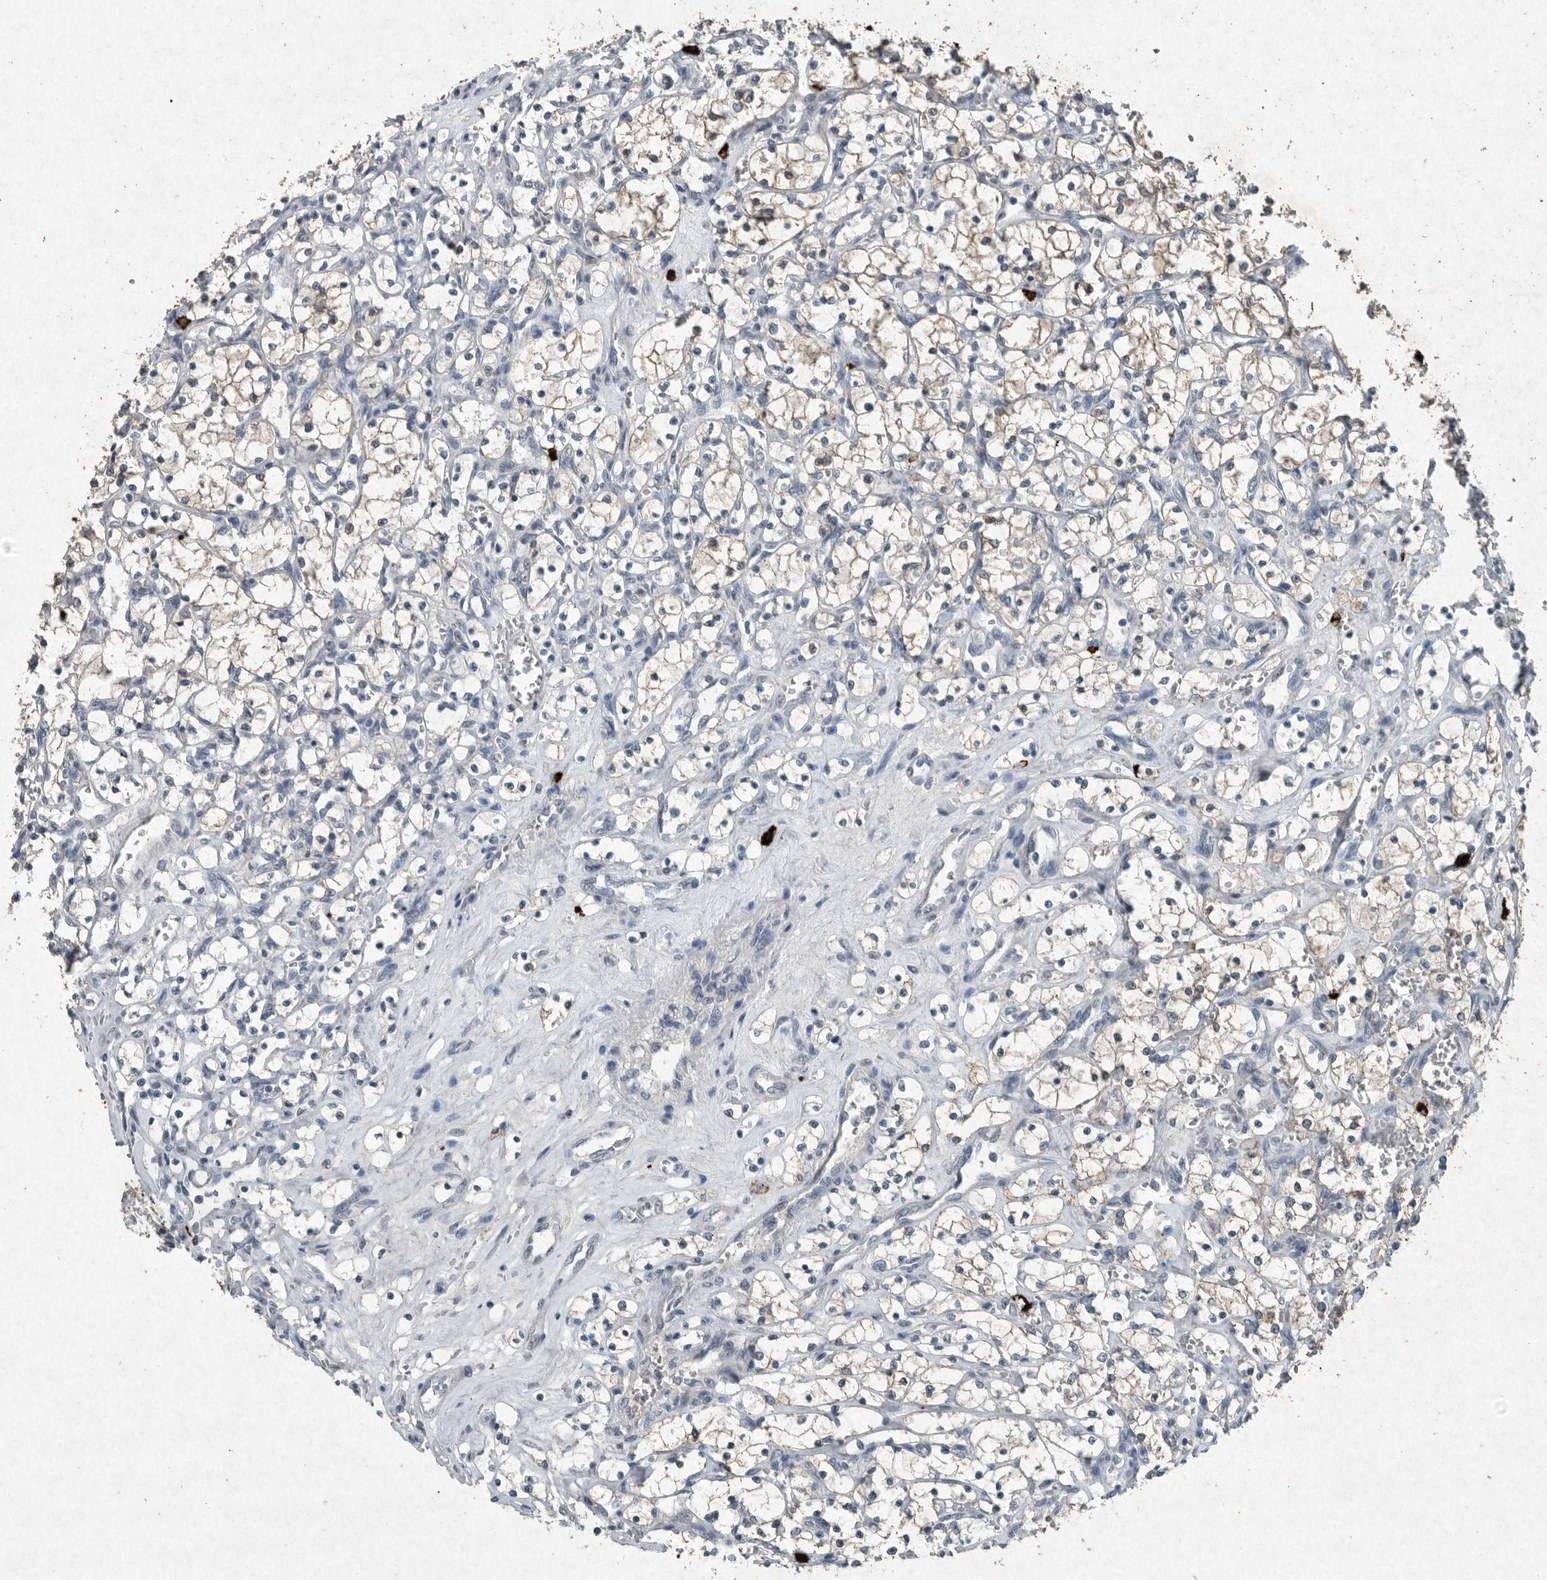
{"staining": {"intensity": "weak", "quantity": "<25%", "location": "cytoplasmic/membranous"}, "tissue": "renal cancer", "cell_type": "Tumor cells", "image_type": "cancer", "snomed": [{"axis": "morphology", "description": "Adenocarcinoma, NOS"}, {"axis": "topography", "description": "Kidney"}], "caption": "High power microscopy histopathology image of an immunohistochemistry histopathology image of renal adenocarcinoma, revealing no significant positivity in tumor cells.", "gene": "IL20", "patient": {"sex": "female", "age": 69}}